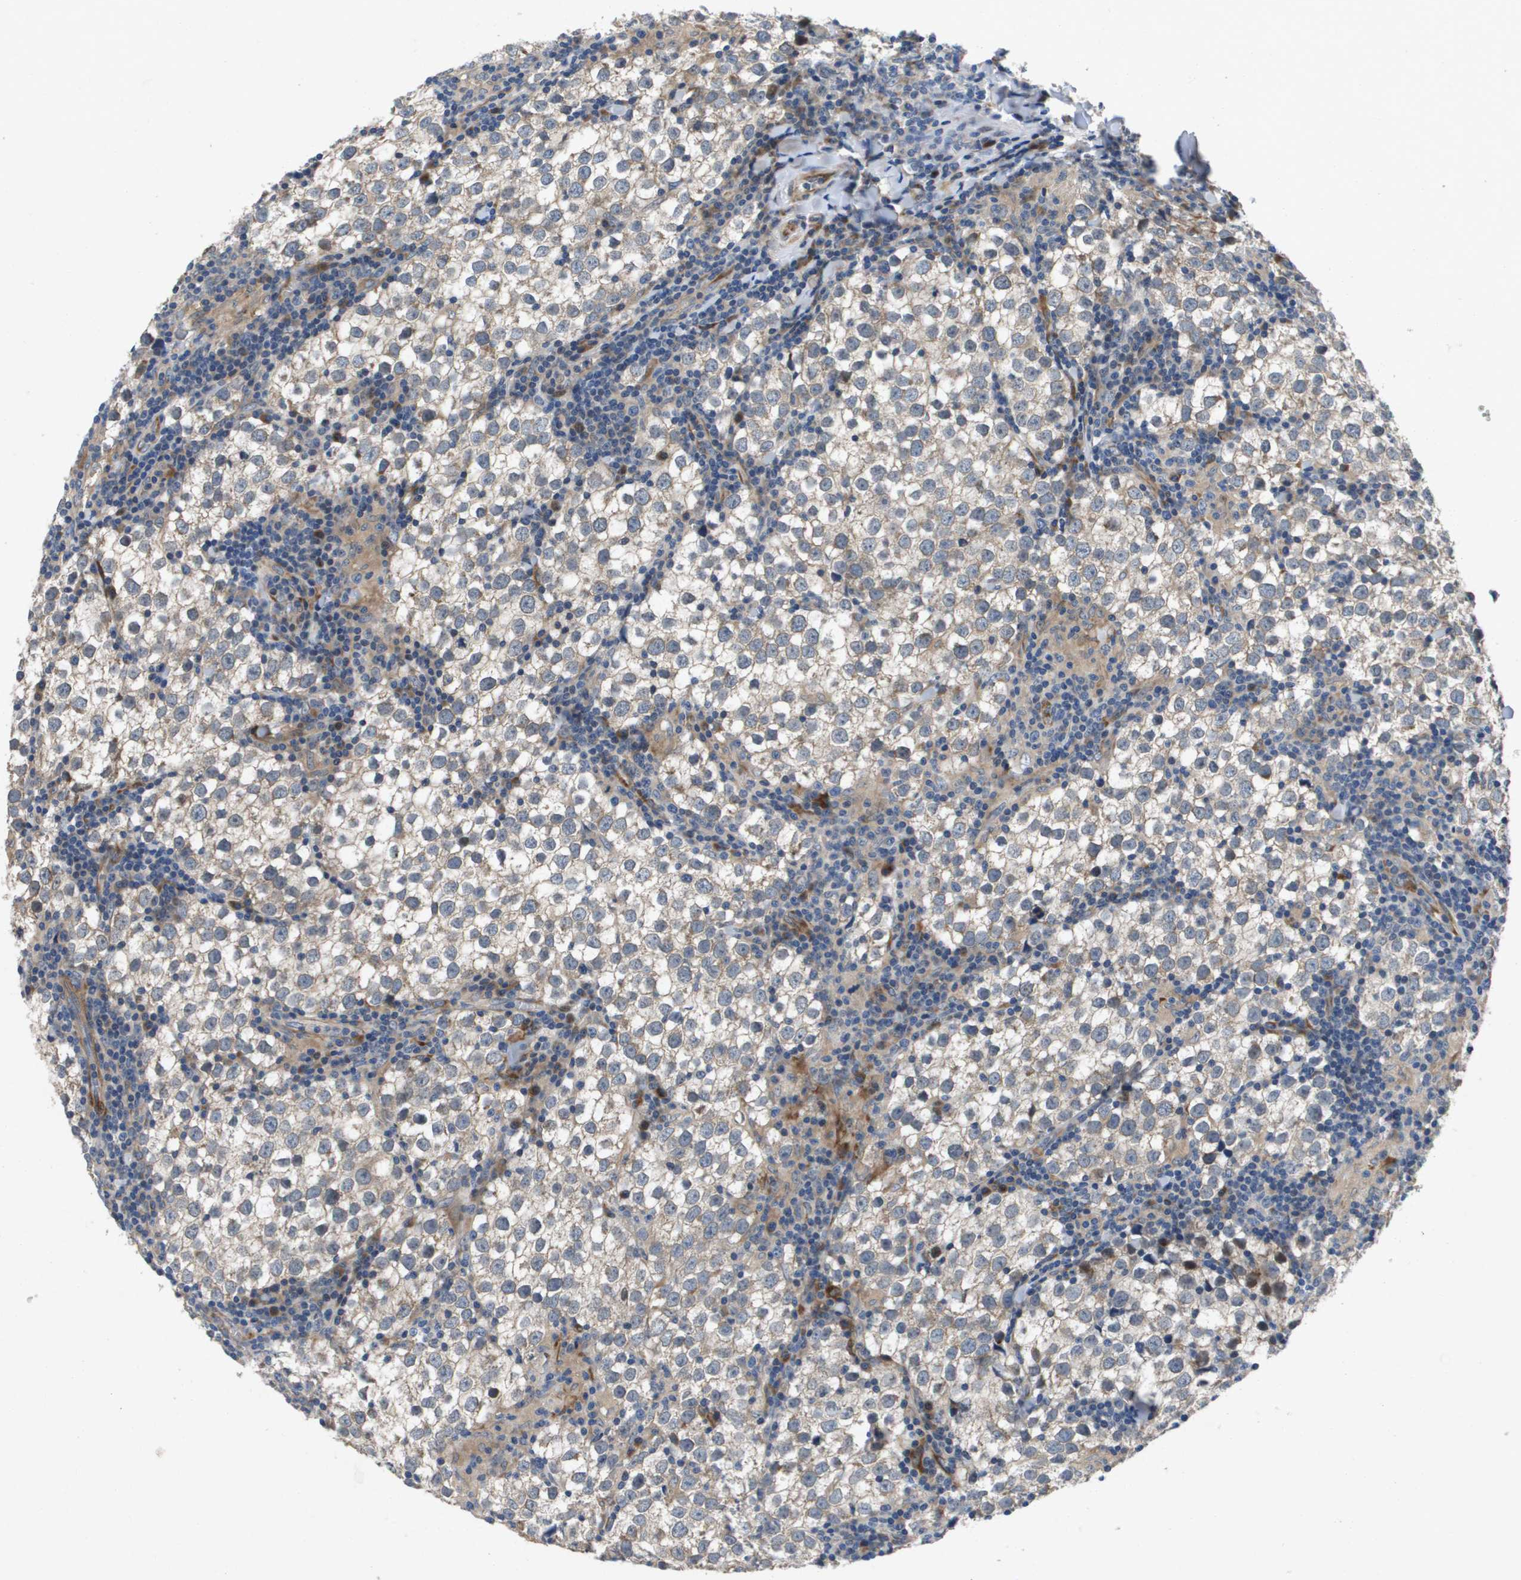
{"staining": {"intensity": "negative", "quantity": "none", "location": "none"}, "tissue": "testis cancer", "cell_type": "Tumor cells", "image_type": "cancer", "snomed": [{"axis": "morphology", "description": "Seminoma, NOS"}, {"axis": "morphology", "description": "Carcinoma, Embryonal, NOS"}, {"axis": "topography", "description": "Testis"}], "caption": "Protein analysis of testis seminoma reveals no significant positivity in tumor cells.", "gene": "ENTPD2", "patient": {"sex": "male", "age": 36}}